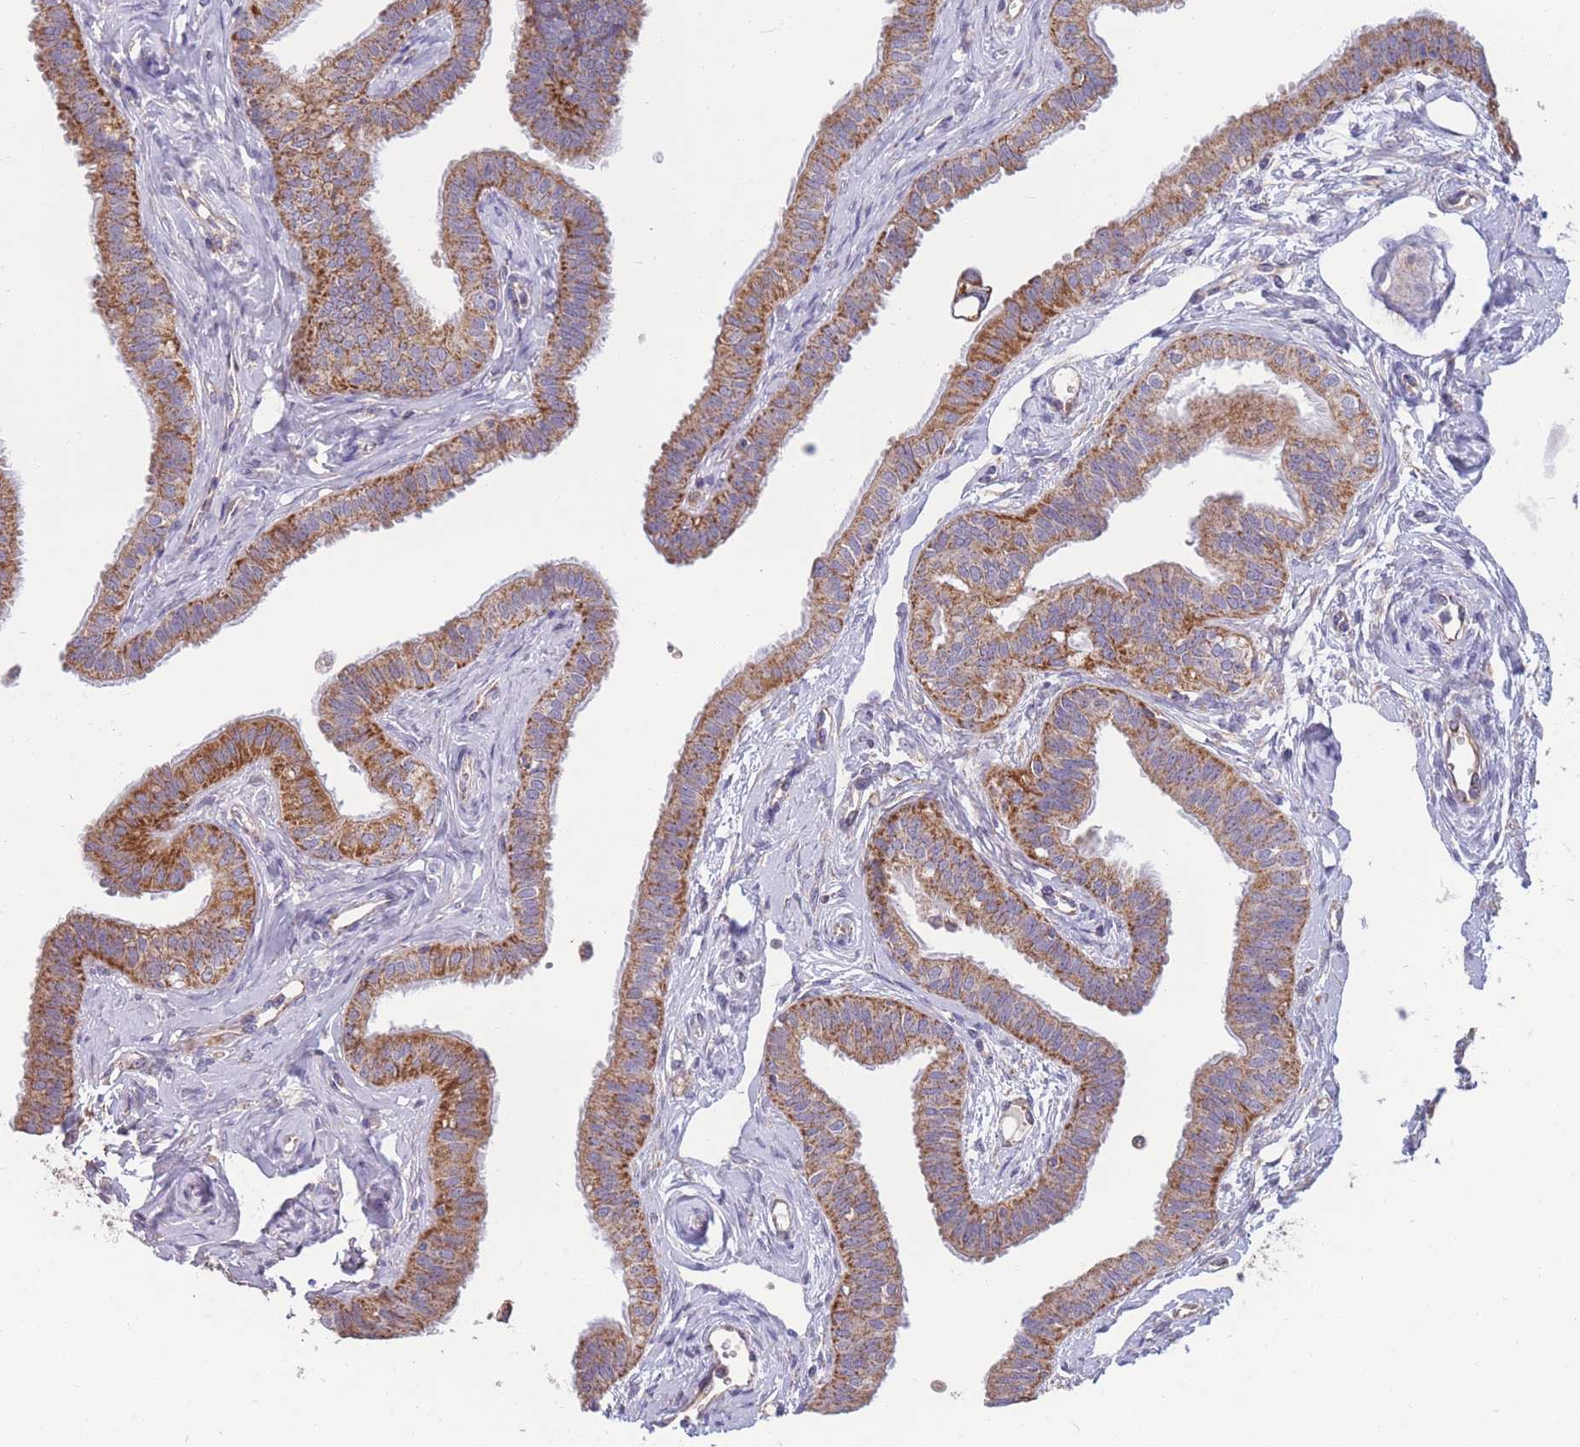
{"staining": {"intensity": "strong", "quantity": "25%-75%", "location": "cytoplasmic/membranous"}, "tissue": "fallopian tube", "cell_type": "Glandular cells", "image_type": "normal", "snomed": [{"axis": "morphology", "description": "Normal tissue, NOS"}, {"axis": "morphology", "description": "Carcinoma, NOS"}, {"axis": "topography", "description": "Fallopian tube"}, {"axis": "topography", "description": "Ovary"}], "caption": "The immunohistochemical stain shows strong cytoplasmic/membranous staining in glandular cells of unremarkable fallopian tube.", "gene": "MRPS9", "patient": {"sex": "female", "age": 59}}